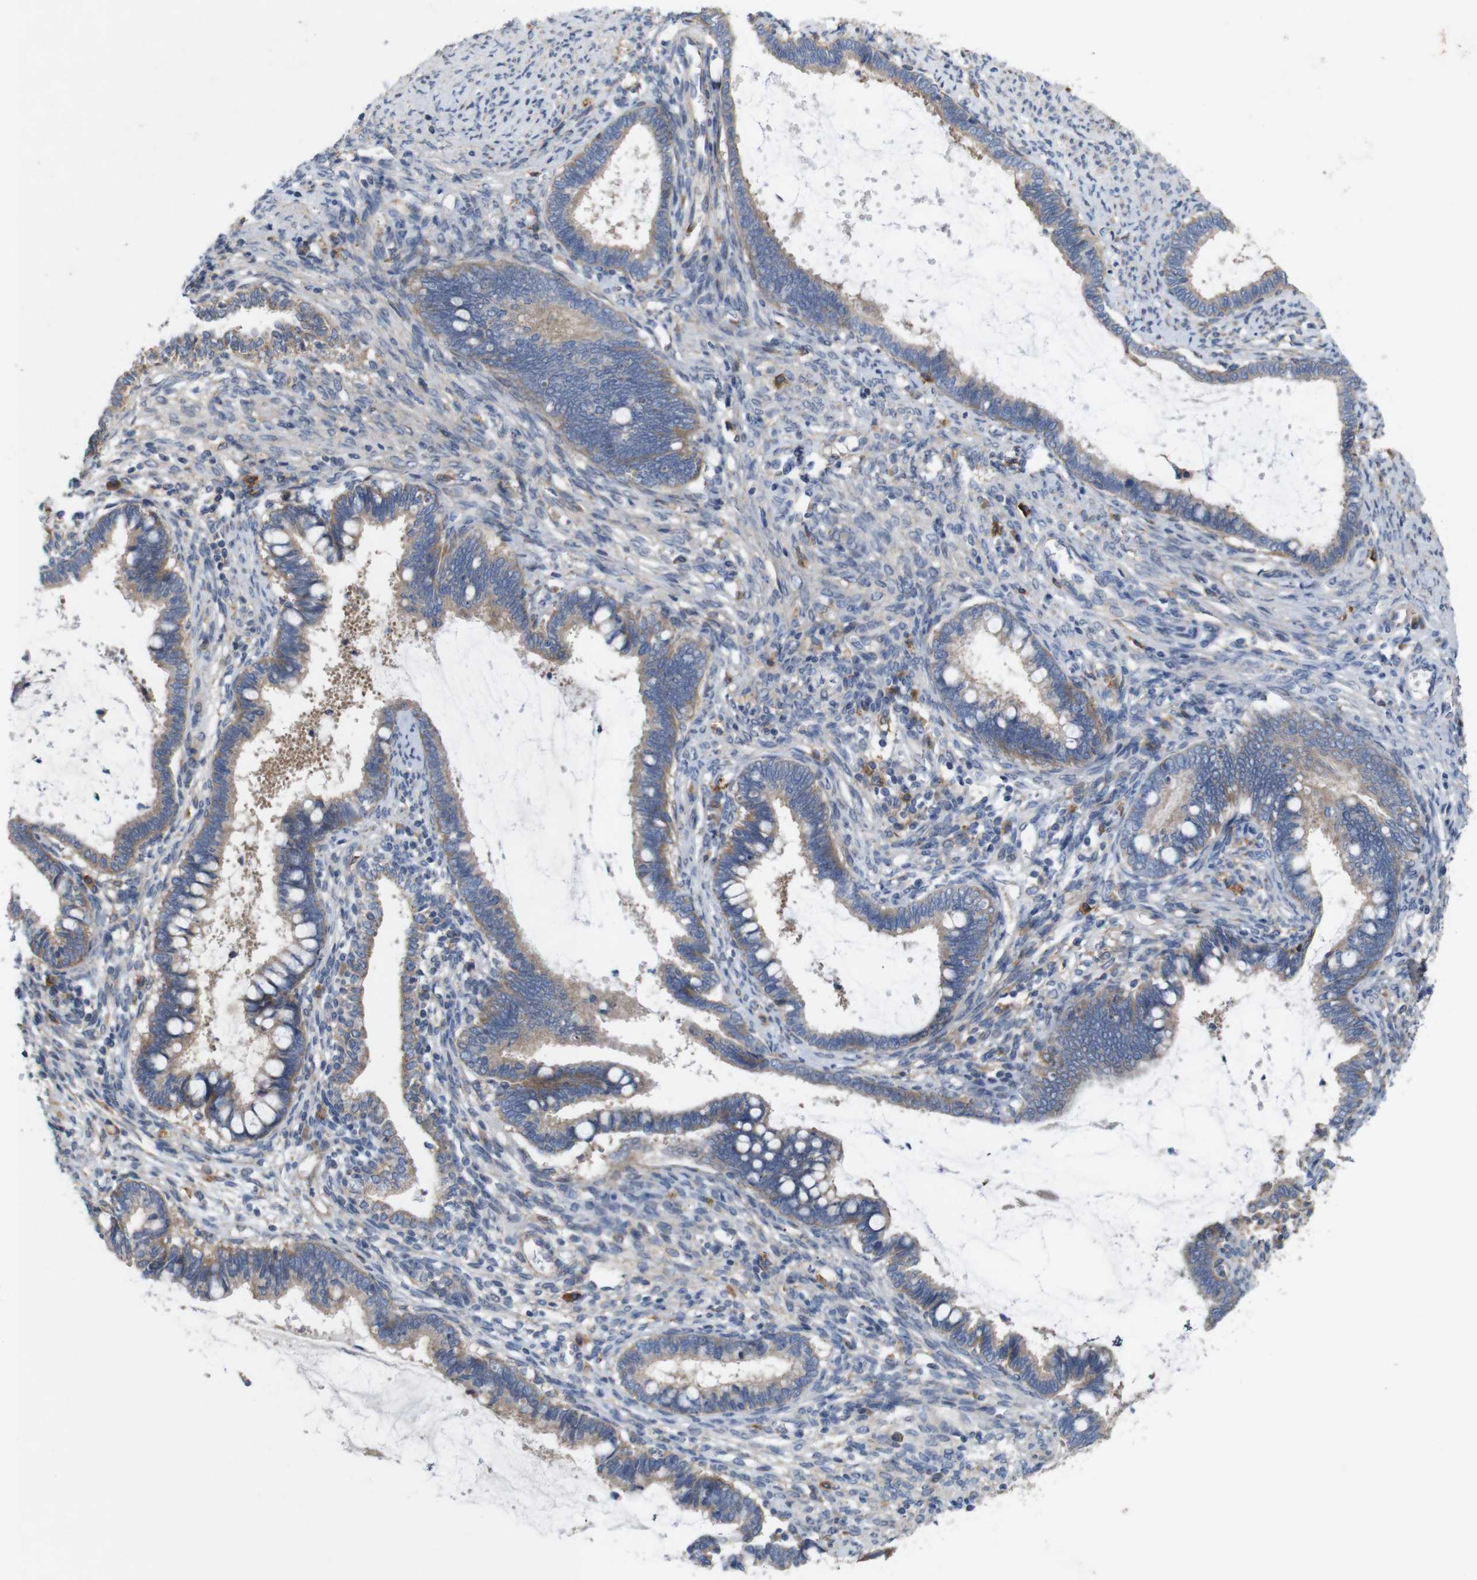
{"staining": {"intensity": "weak", "quantity": ">75%", "location": "cytoplasmic/membranous"}, "tissue": "cervical cancer", "cell_type": "Tumor cells", "image_type": "cancer", "snomed": [{"axis": "morphology", "description": "Adenocarcinoma, NOS"}, {"axis": "topography", "description": "Cervix"}], "caption": "Protein staining of cervical adenocarcinoma tissue displays weak cytoplasmic/membranous staining in approximately >75% of tumor cells.", "gene": "SIGLEC8", "patient": {"sex": "female", "age": 44}}